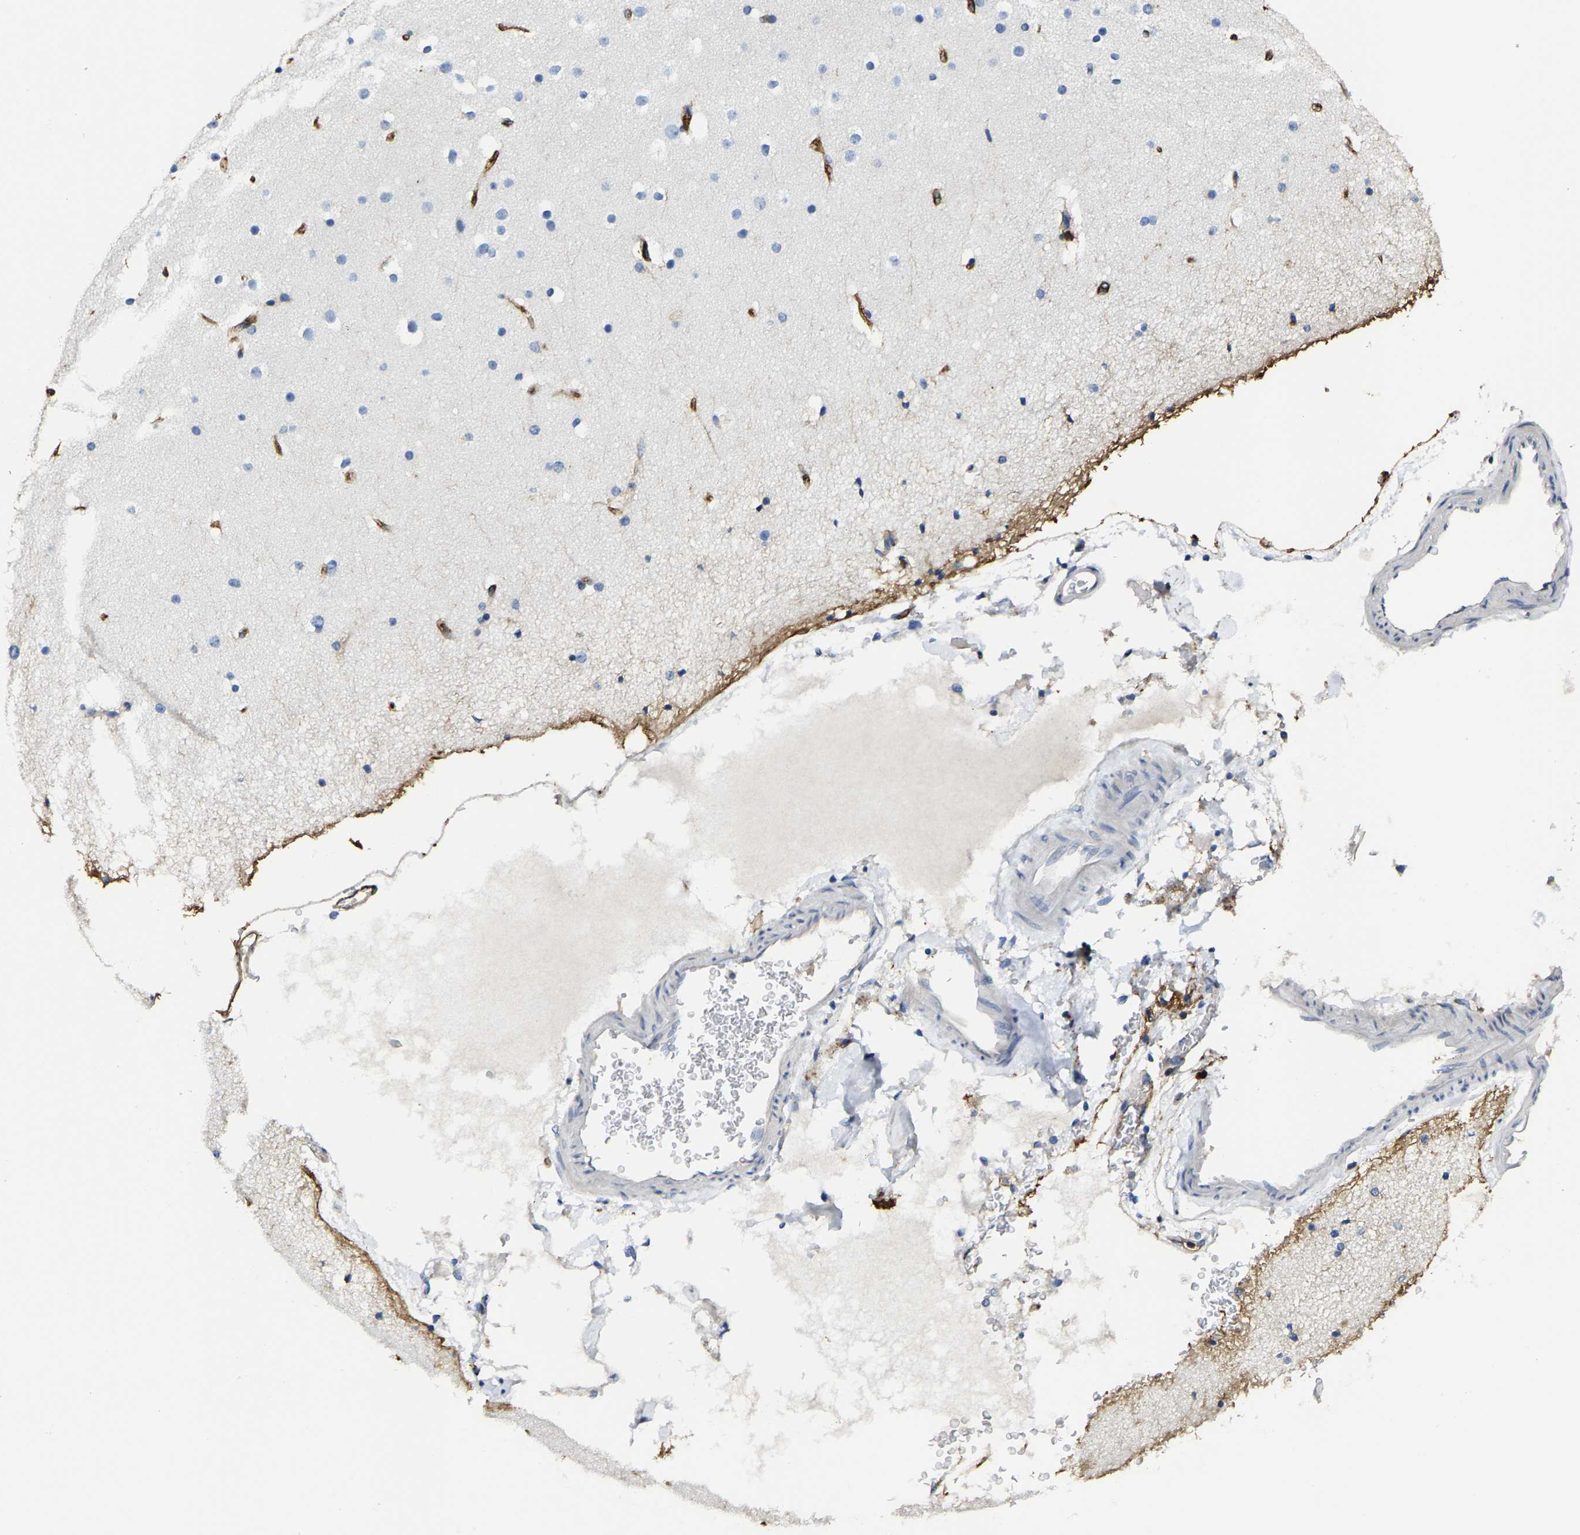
{"staining": {"intensity": "strong", "quantity": ">75%", "location": "cytoplasmic/membranous"}, "tissue": "cerebral cortex", "cell_type": "Endothelial cells", "image_type": "normal", "snomed": [{"axis": "morphology", "description": "Normal tissue, NOS"}, {"axis": "topography", "description": "Cerebral cortex"}], "caption": "The photomicrograph exhibits a brown stain indicating the presence of a protein in the cytoplasmic/membranous of endothelial cells in cerebral cortex.", "gene": "TRAF6", "patient": {"sex": "male", "age": 57}}